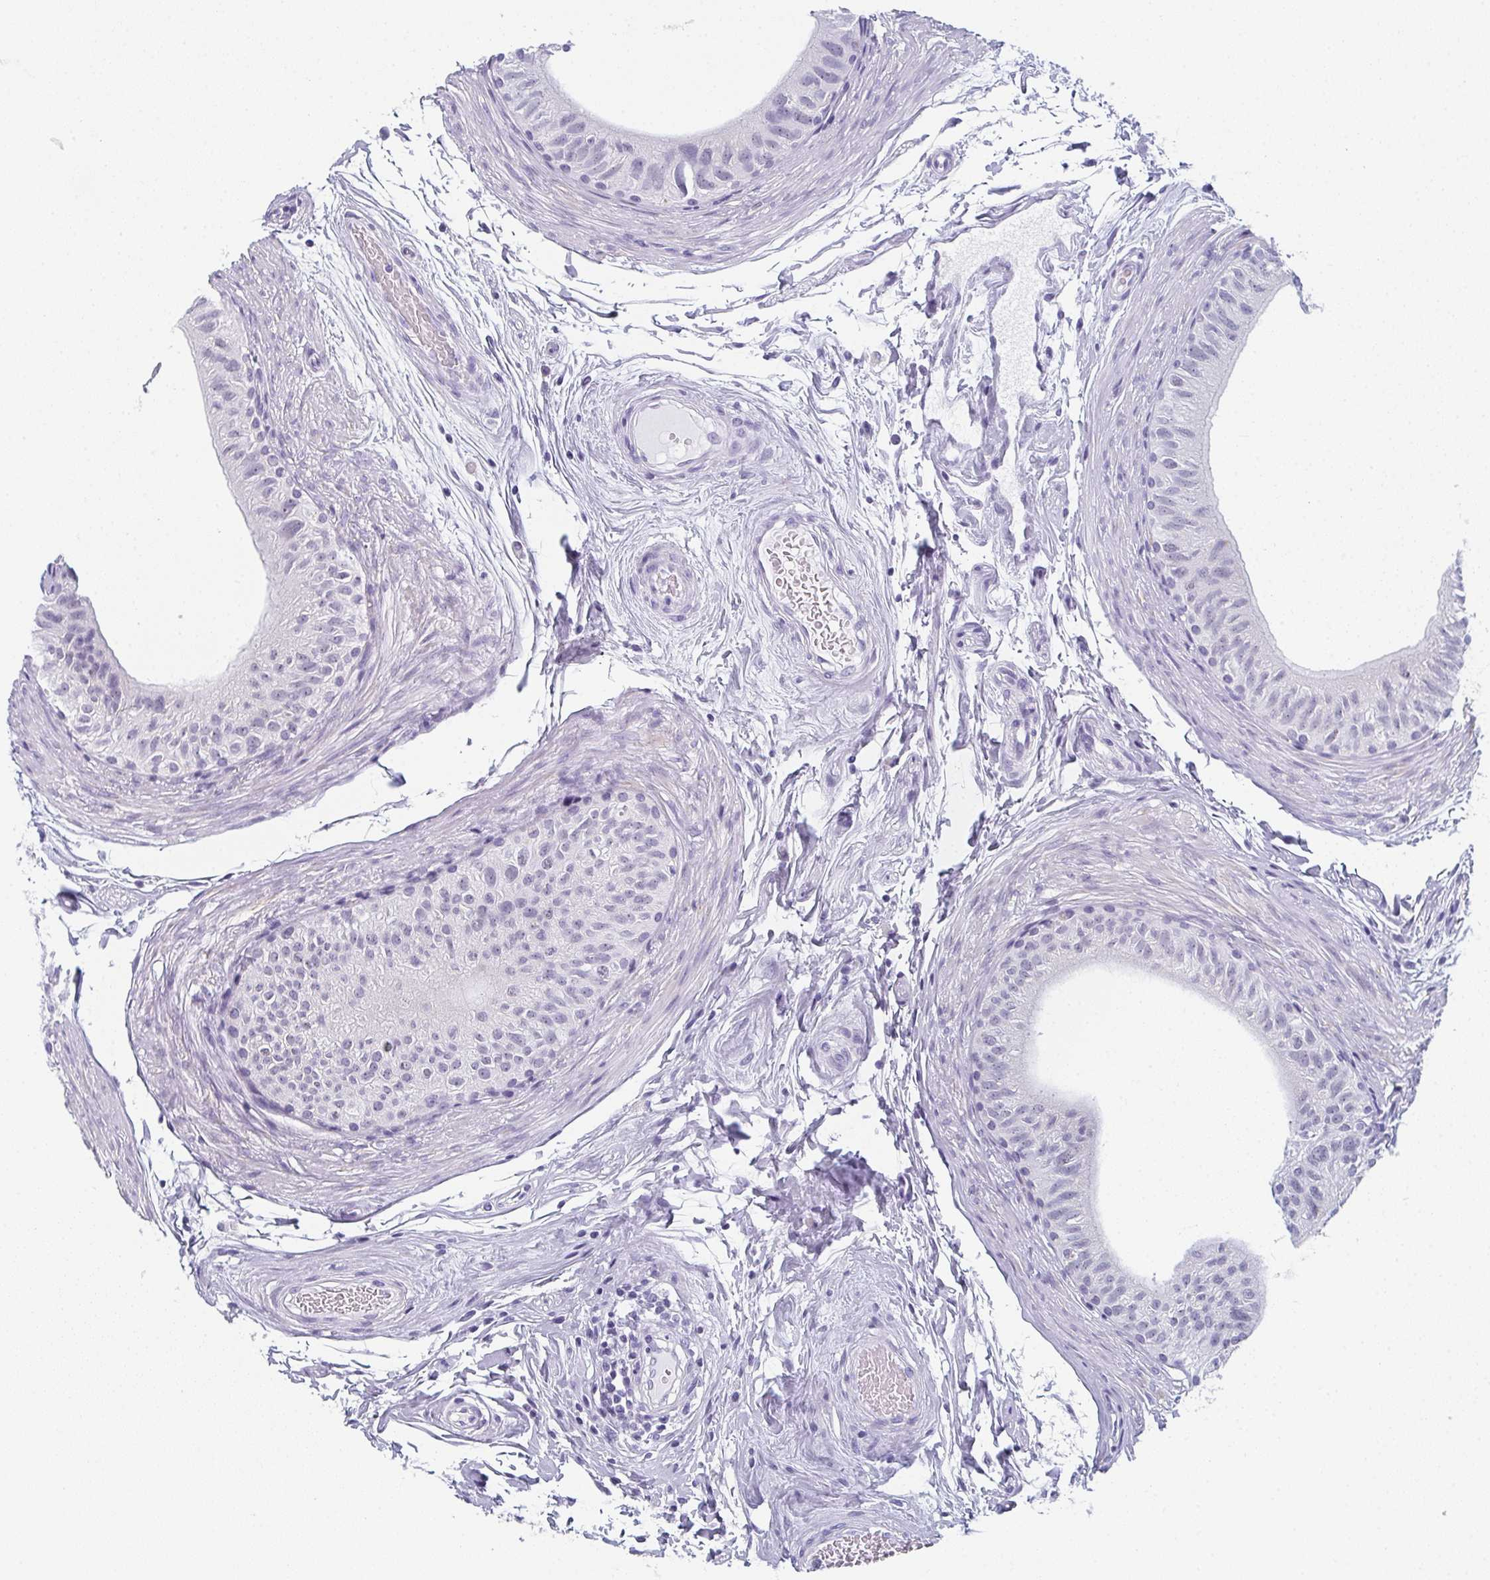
{"staining": {"intensity": "negative", "quantity": "none", "location": "none"}, "tissue": "epididymis", "cell_type": "Glandular cells", "image_type": "normal", "snomed": [{"axis": "morphology", "description": "Normal tissue, NOS"}, {"axis": "topography", "description": "Epididymis"}], "caption": "IHC histopathology image of unremarkable epididymis stained for a protein (brown), which demonstrates no positivity in glandular cells.", "gene": "PYCR3", "patient": {"sex": "male", "age": 36}}